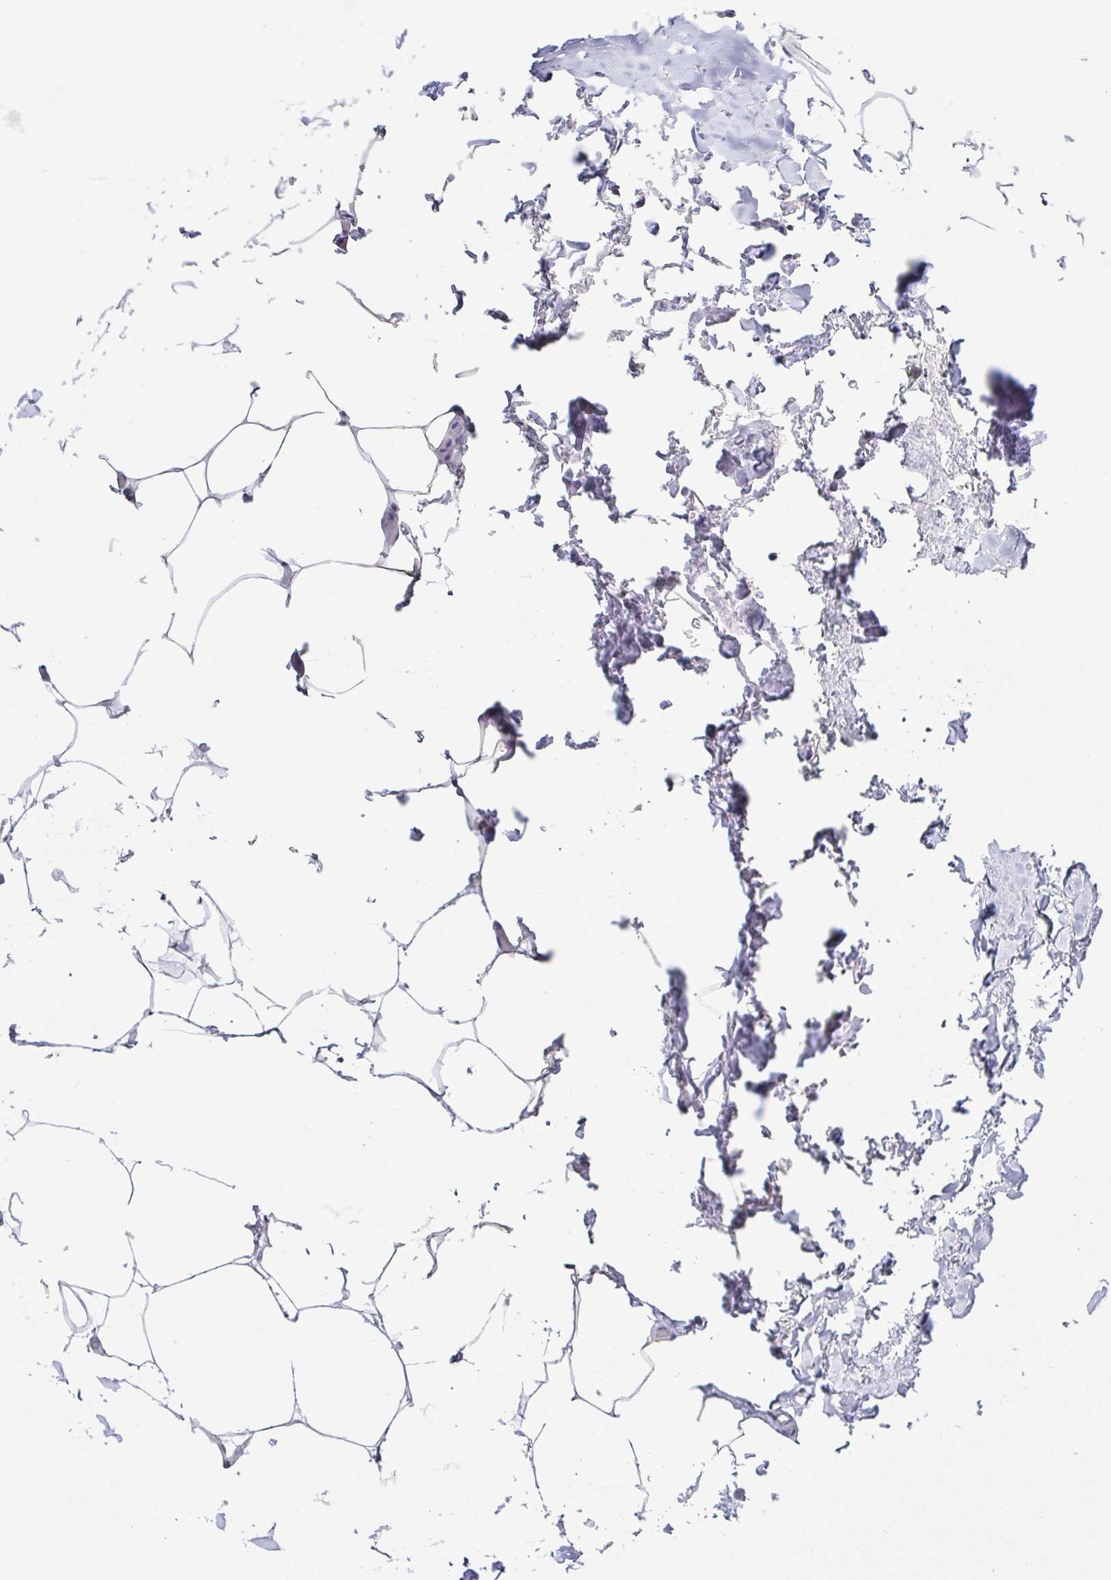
{"staining": {"intensity": "negative", "quantity": "none", "location": "none"}, "tissue": "adipose tissue", "cell_type": "Adipocytes", "image_type": "normal", "snomed": [{"axis": "morphology", "description": "Normal tissue, NOS"}, {"axis": "topography", "description": "Vascular tissue"}, {"axis": "topography", "description": "Peripheral nerve tissue"}], "caption": "This is a image of immunohistochemistry (IHC) staining of unremarkable adipose tissue, which shows no expression in adipocytes. (Immunohistochemistry (ihc), brightfield microscopy, high magnification).", "gene": "HTR2A", "patient": {"sex": "male", "age": 41}}